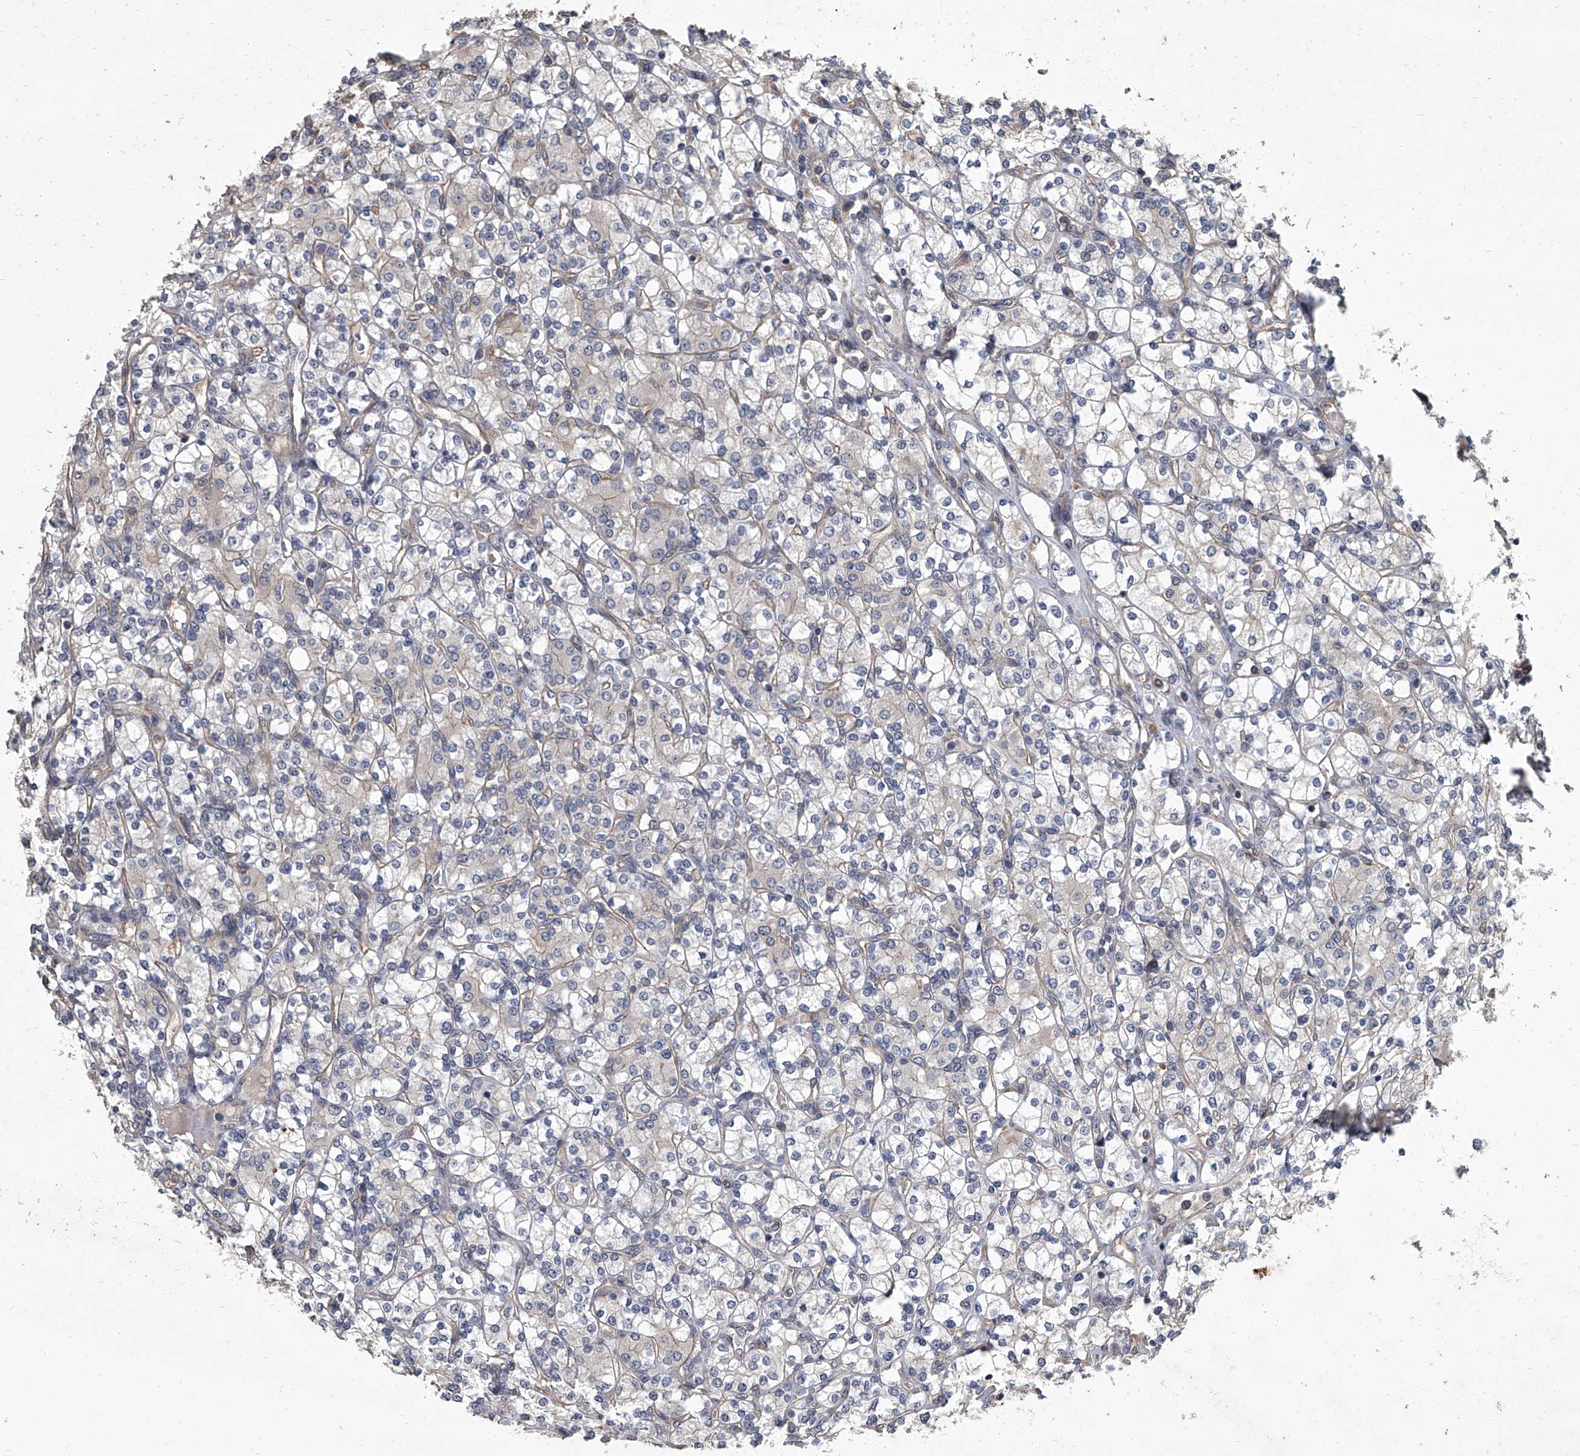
{"staining": {"intensity": "negative", "quantity": "none", "location": "none"}, "tissue": "renal cancer", "cell_type": "Tumor cells", "image_type": "cancer", "snomed": [{"axis": "morphology", "description": "Adenocarcinoma, NOS"}, {"axis": "topography", "description": "Kidney"}], "caption": "Immunohistochemistry (IHC) micrograph of neoplastic tissue: human adenocarcinoma (renal) stained with DAB exhibits no significant protein staining in tumor cells.", "gene": "SIRT4", "patient": {"sex": "male", "age": 77}}